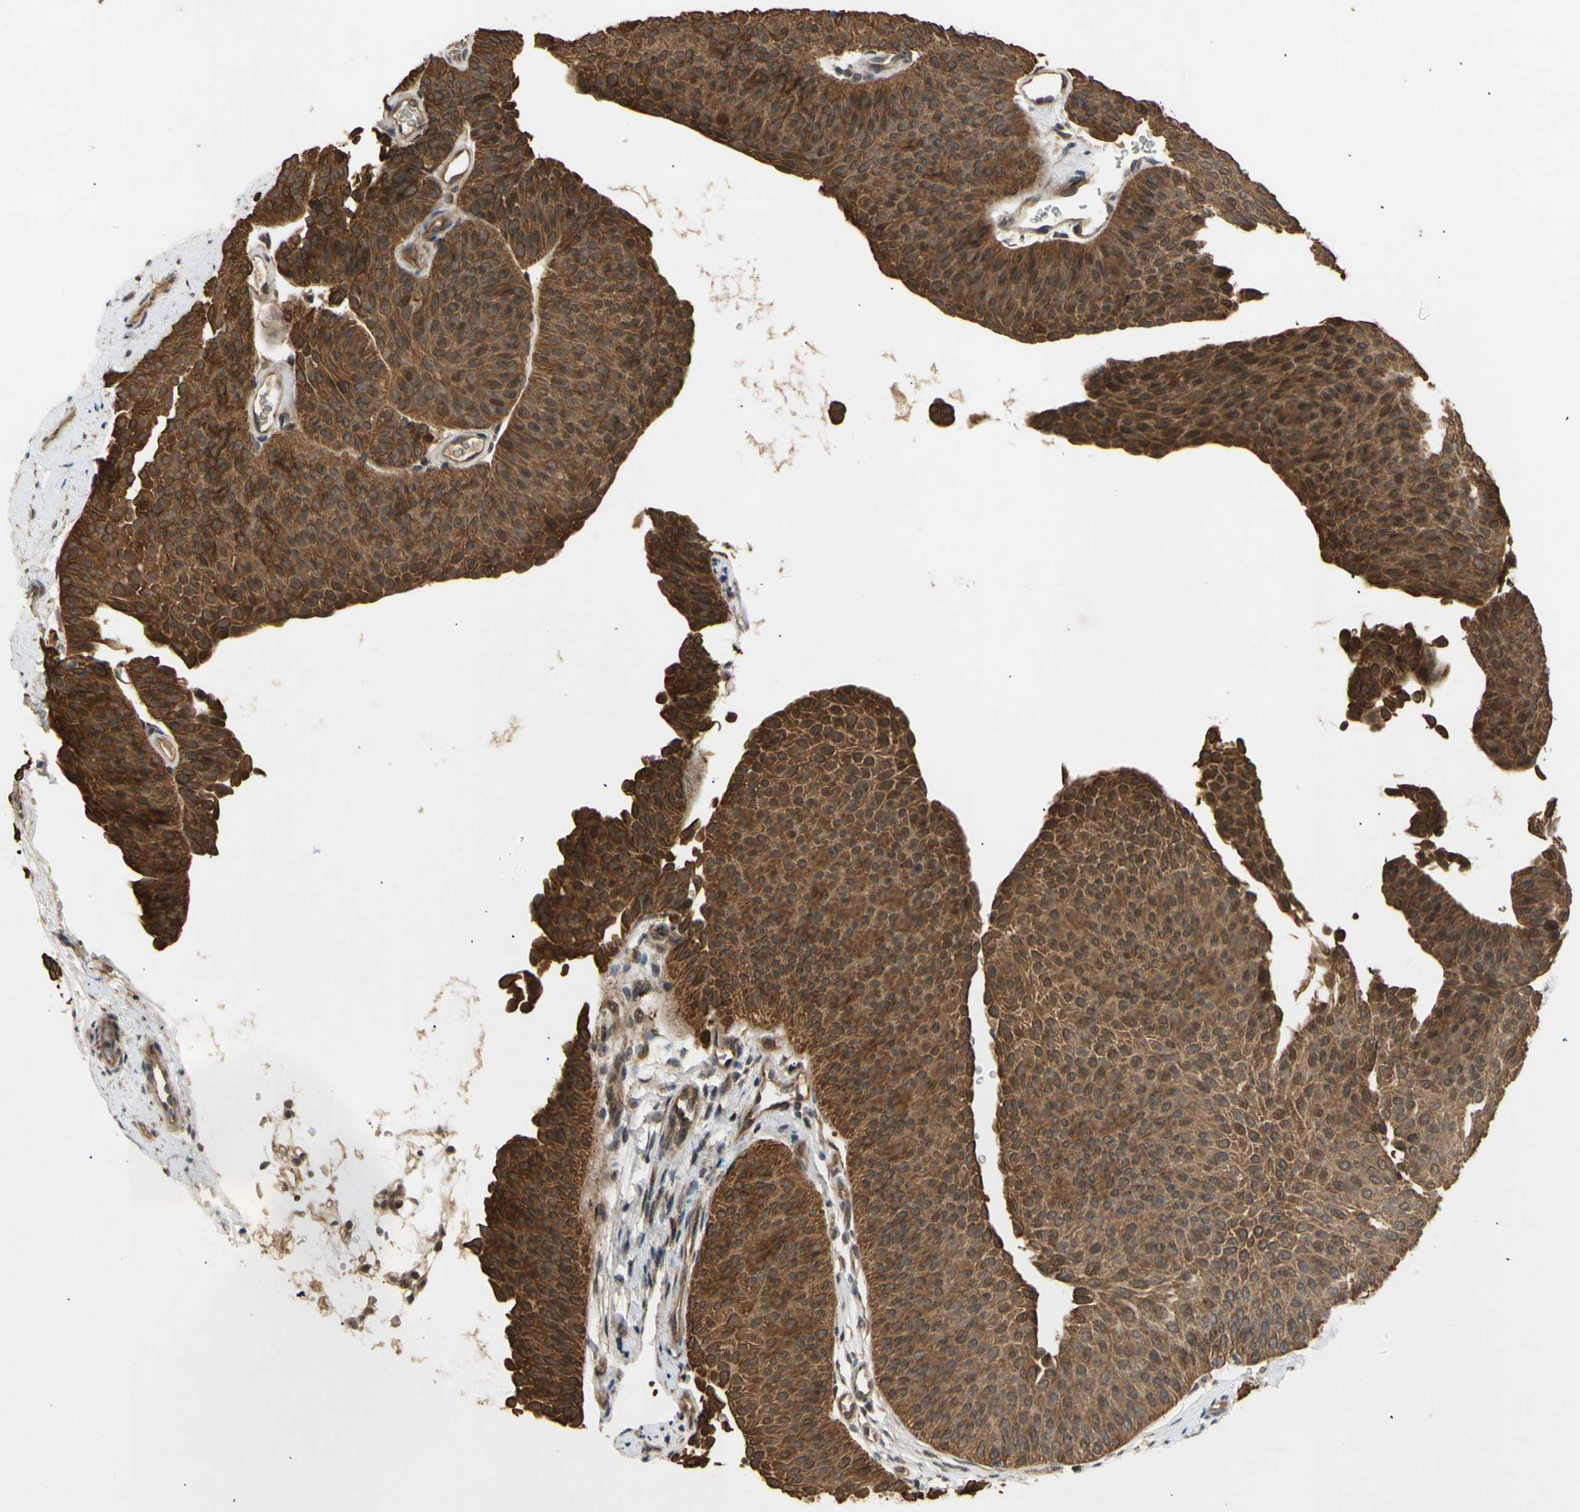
{"staining": {"intensity": "strong", "quantity": ">75%", "location": "cytoplasmic/membranous"}, "tissue": "urothelial cancer", "cell_type": "Tumor cells", "image_type": "cancer", "snomed": [{"axis": "morphology", "description": "Urothelial carcinoma, Low grade"}, {"axis": "topography", "description": "Urinary bladder"}], "caption": "The immunohistochemical stain labels strong cytoplasmic/membranous positivity in tumor cells of urothelial cancer tissue. The staining was performed using DAB (3,3'-diaminobenzidine), with brown indicating positive protein expression. Nuclei are stained blue with hematoxylin.", "gene": "PKN1", "patient": {"sex": "female", "age": 60}}